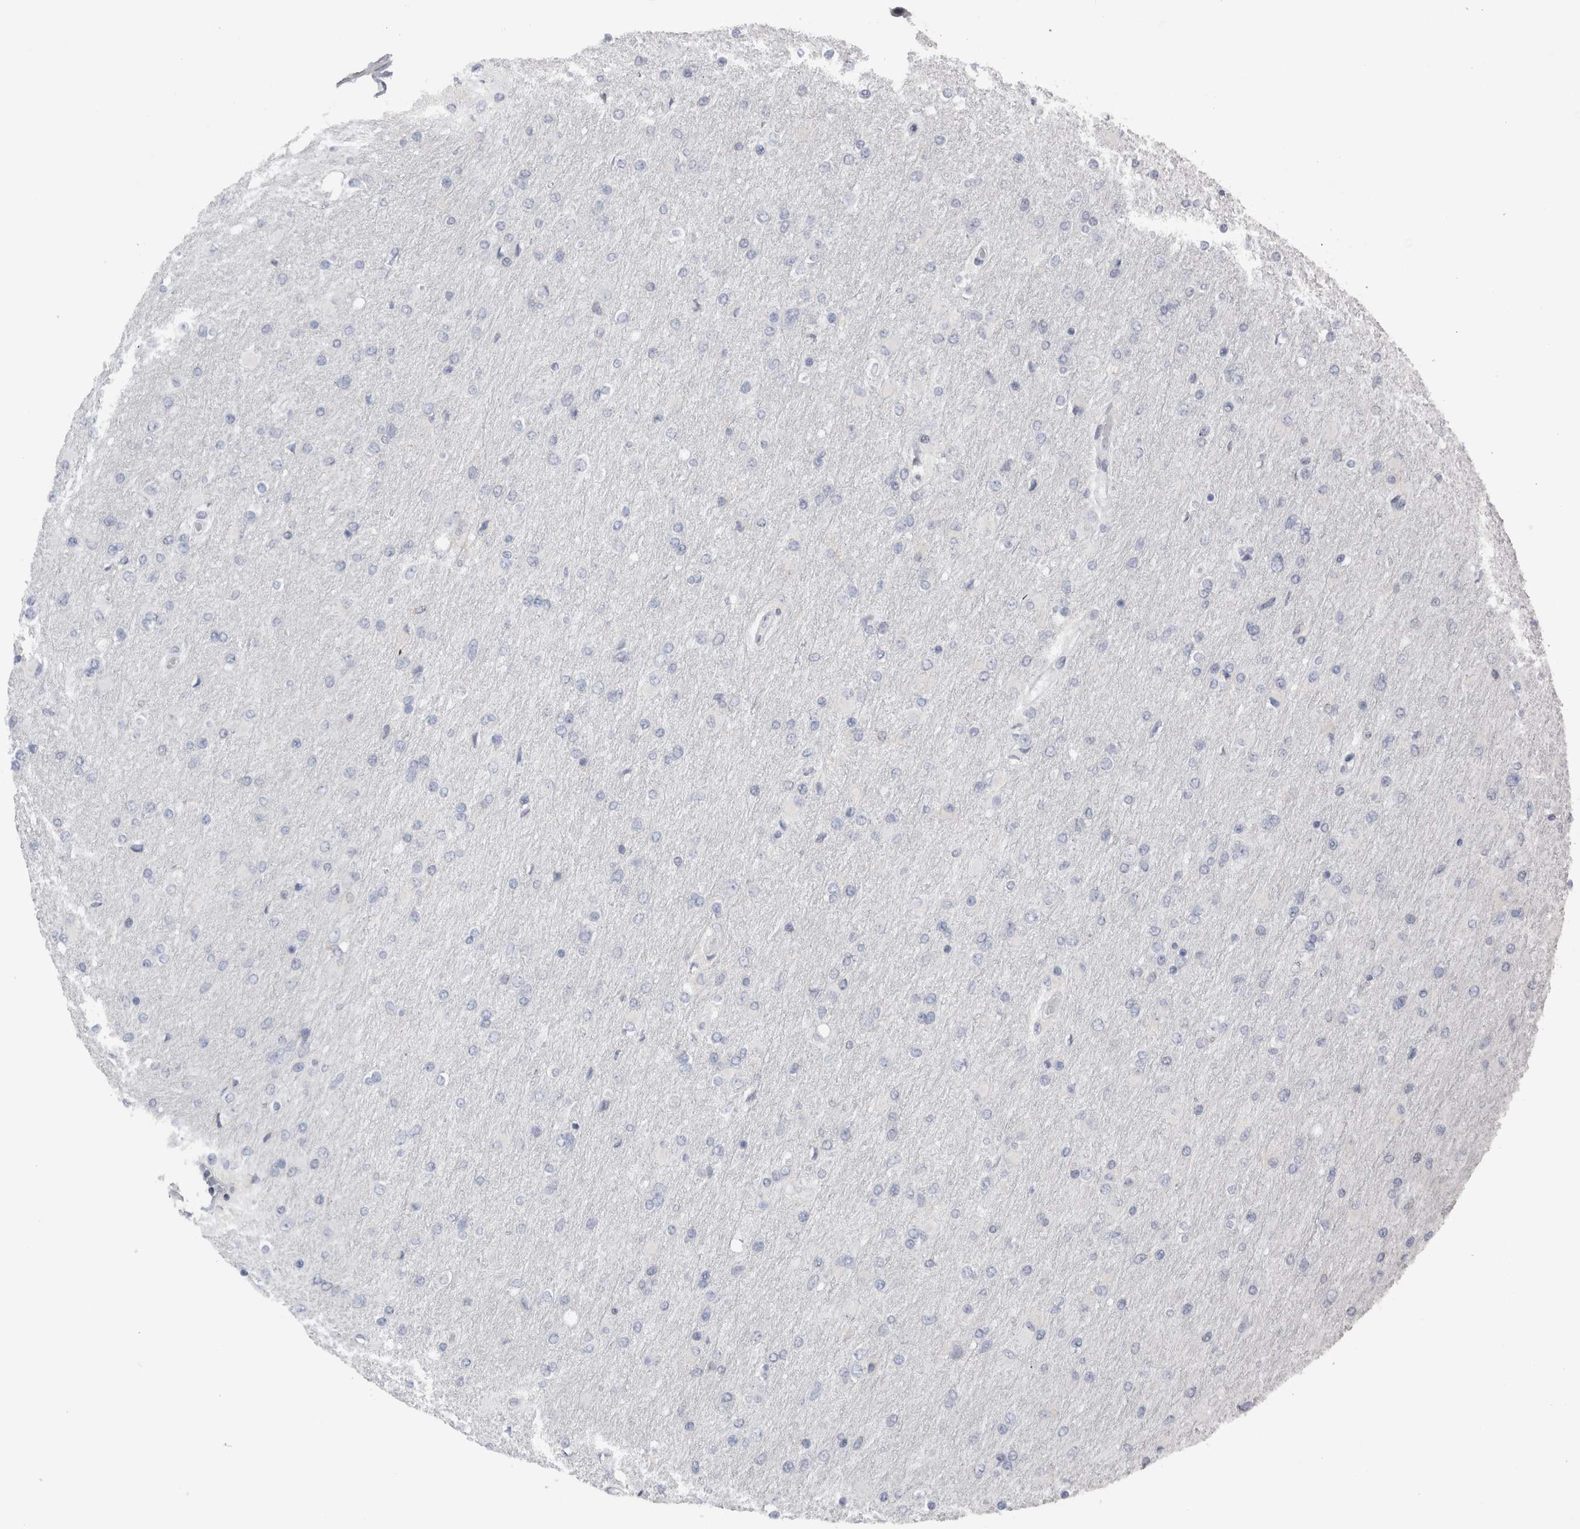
{"staining": {"intensity": "negative", "quantity": "none", "location": "none"}, "tissue": "glioma", "cell_type": "Tumor cells", "image_type": "cancer", "snomed": [{"axis": "morphology", "description": "Glioma, malignant, High grade"}, {"axis": "topography", "description": "Cerebral cortex"}], "caption": "Human high-grade glioma (malignant) stained for a protein using immunohistochemistry shows no positivity in tumor cells.", "gene": "DHRS4", "patient": {"sex": "female", "age": 36}}